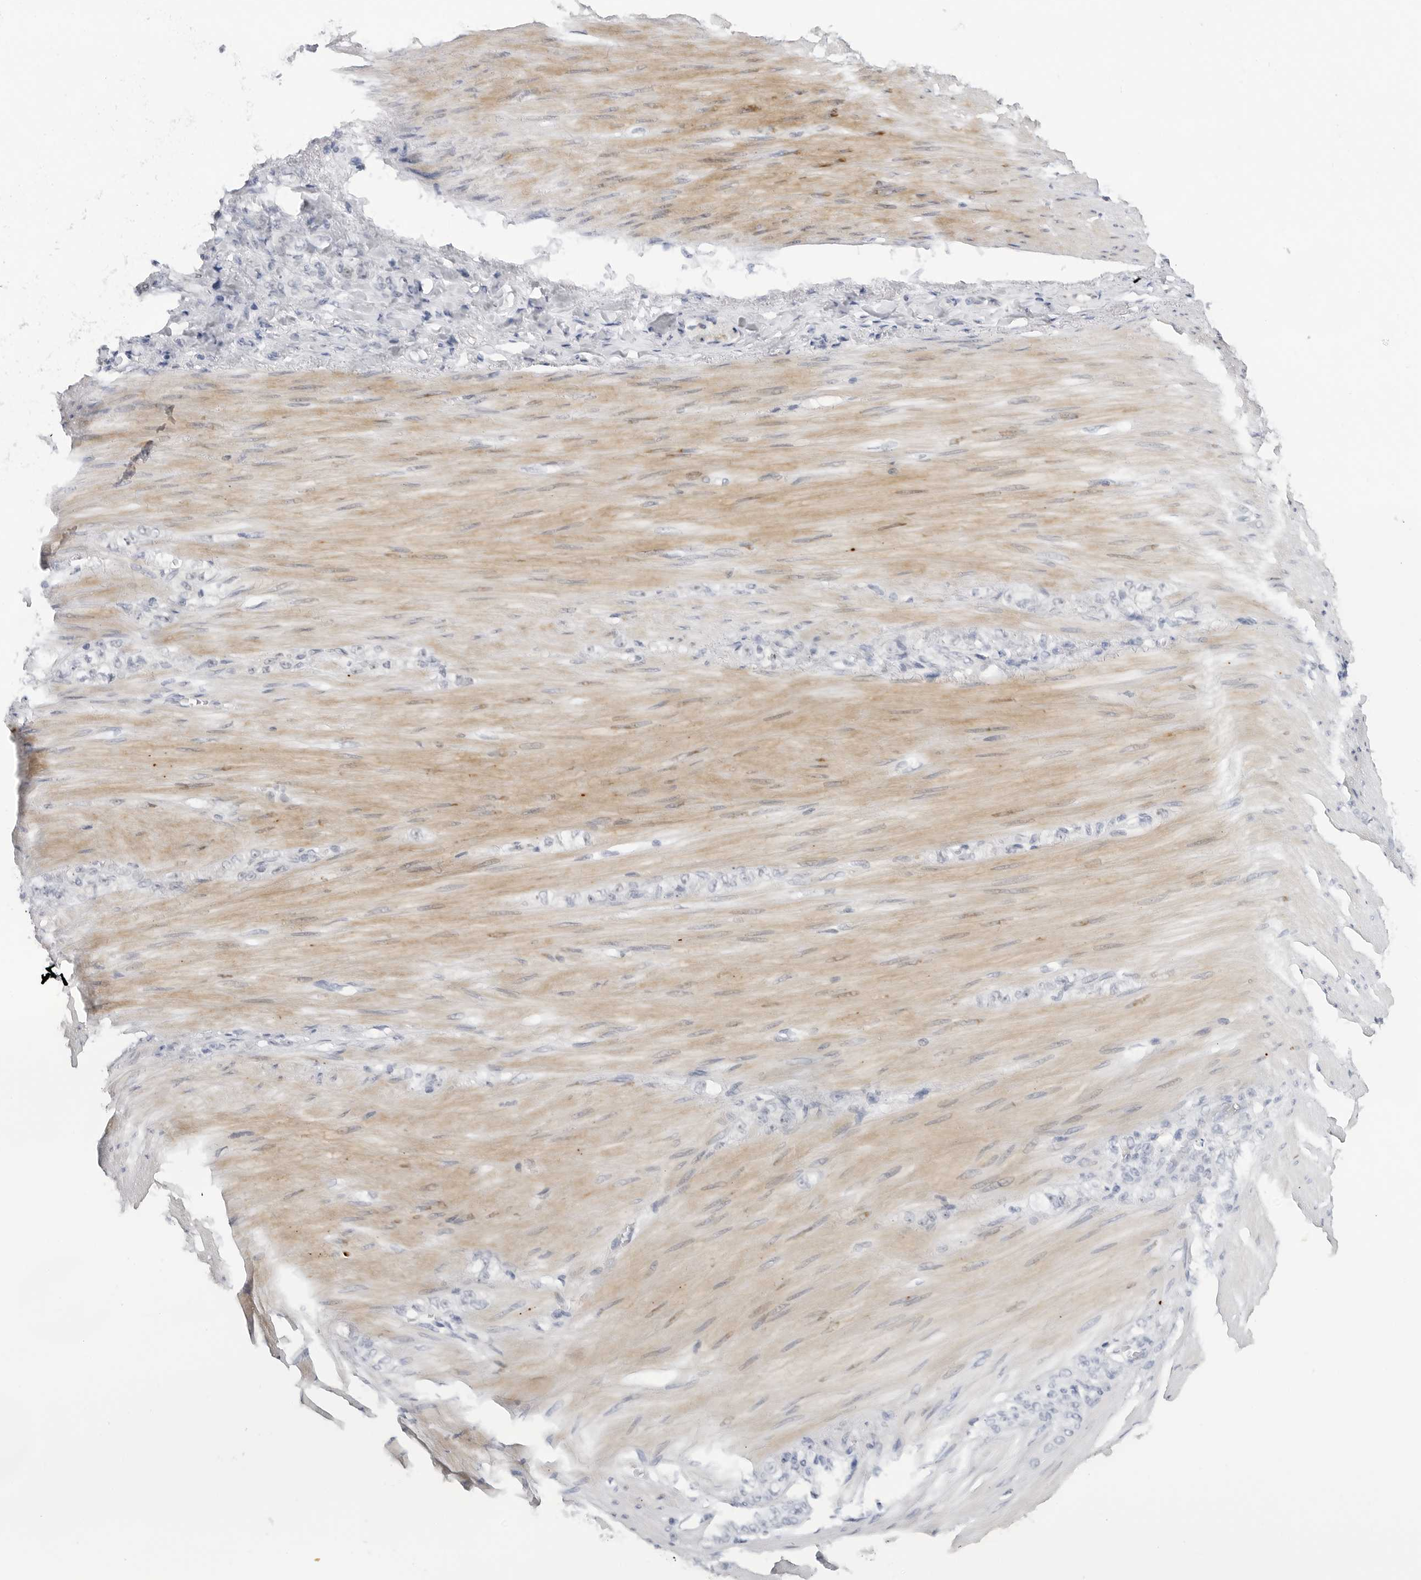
{"staining": {"intensity": "negative", "quantity": "none", "location": "none"}, "tissue": "stomach cancer", "cell_type": "Tumor cells", "image_type": "cancer", "snomed": [{"axis": "morphology", "description": "Normal tissue, NOS"}, {"axis": "morphology", "description": "Adenocarcinoma, NOS"}, {"axis": "topography", "description": "Stomach"}], "caption": "This is a photomicrograph of immunohistochemistry staining of stomach cancer, which shows no staining in tumor cells.", "gene": "MAP2K5", "patient": {"sex": "male", "age": 82}}